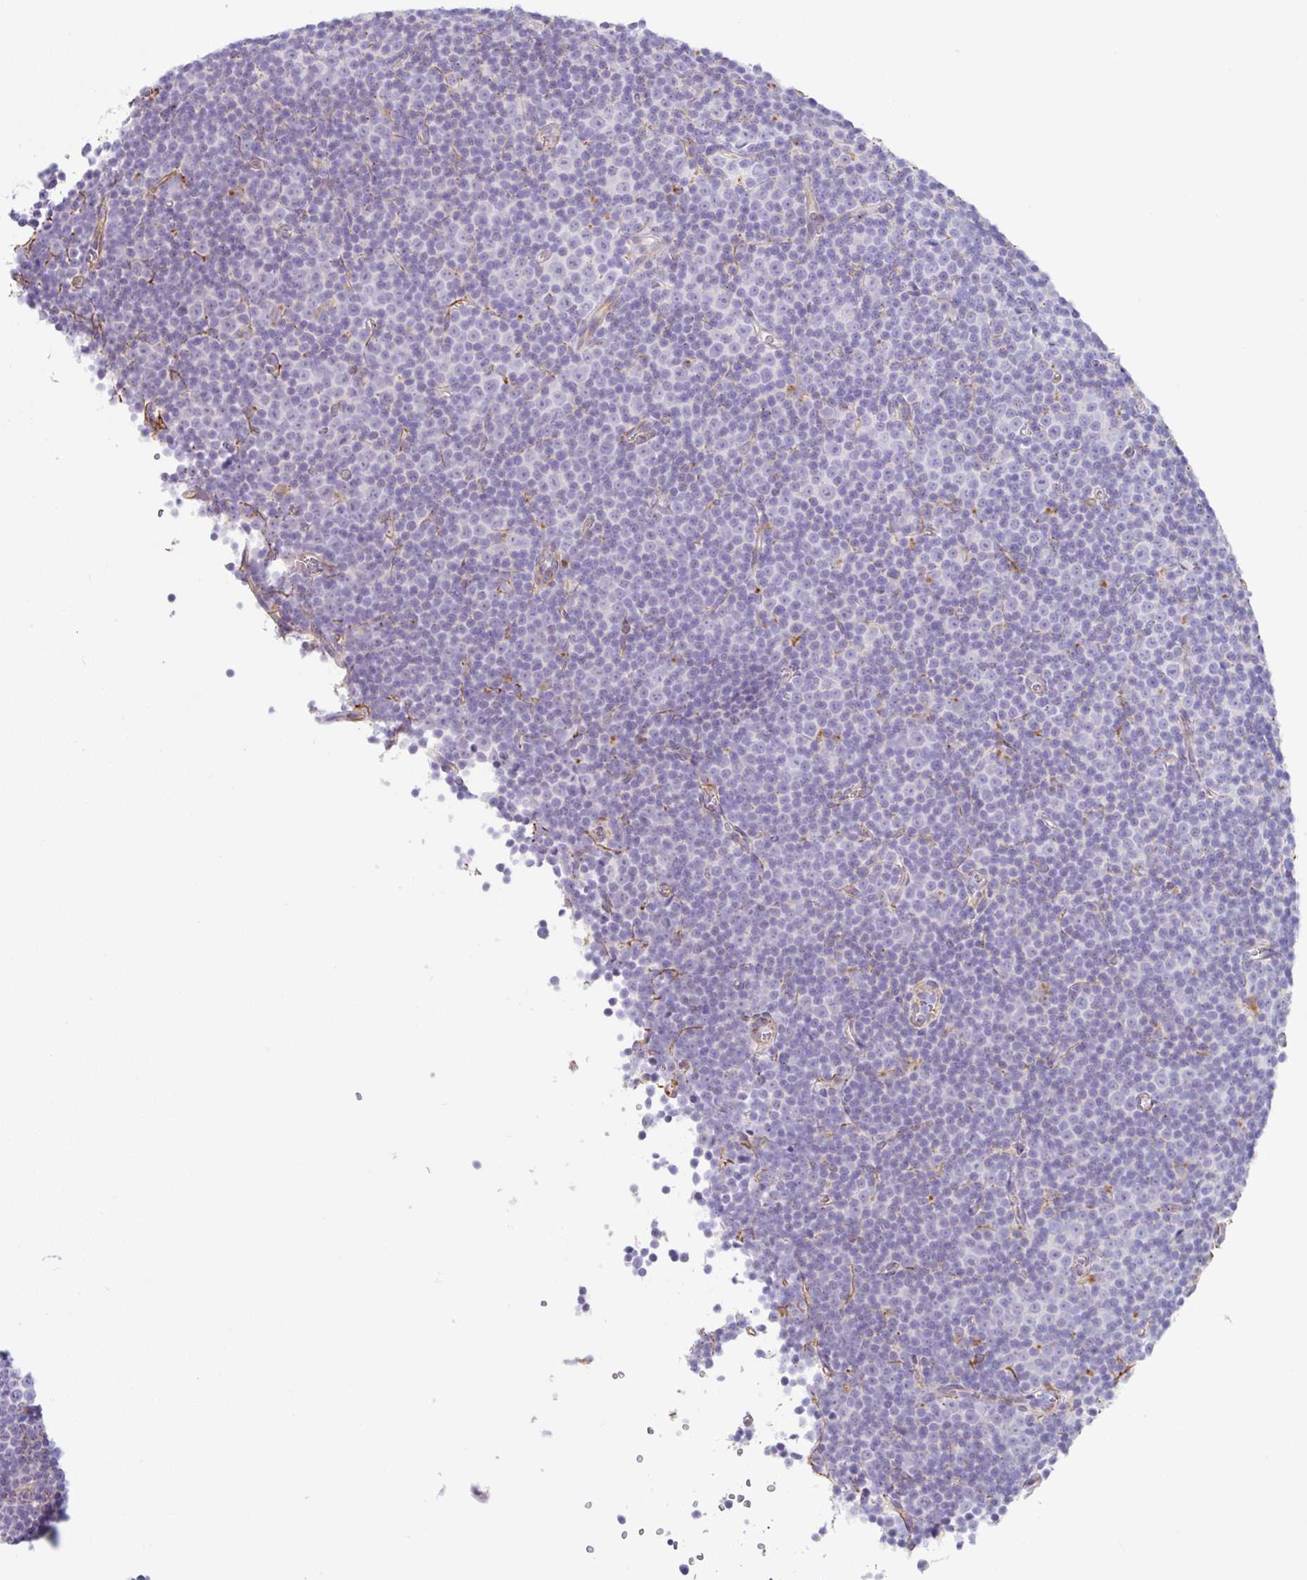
{"staining": {"intensity": "negative", "quantity": "none", "location": "none"}, "tissue": "lymphoma", "cell_type": "Tumor cells", "image_type": "cancer", "snomed": [{"axis": "morphology", "description": "Malignant lymphoma, non-Hodgkin's type, Low grade"}, {"axis": "topography", "description": "Lymph node"}], "caption": "A high-resolution histopathology image shows IHC staining of malignant lymphoma, non-Hodgkin's type (low-grade), which reveals no significant positivity in tumor cells.", "gene": "DKK4", "patient": {"sex": "female", "age": 67}}